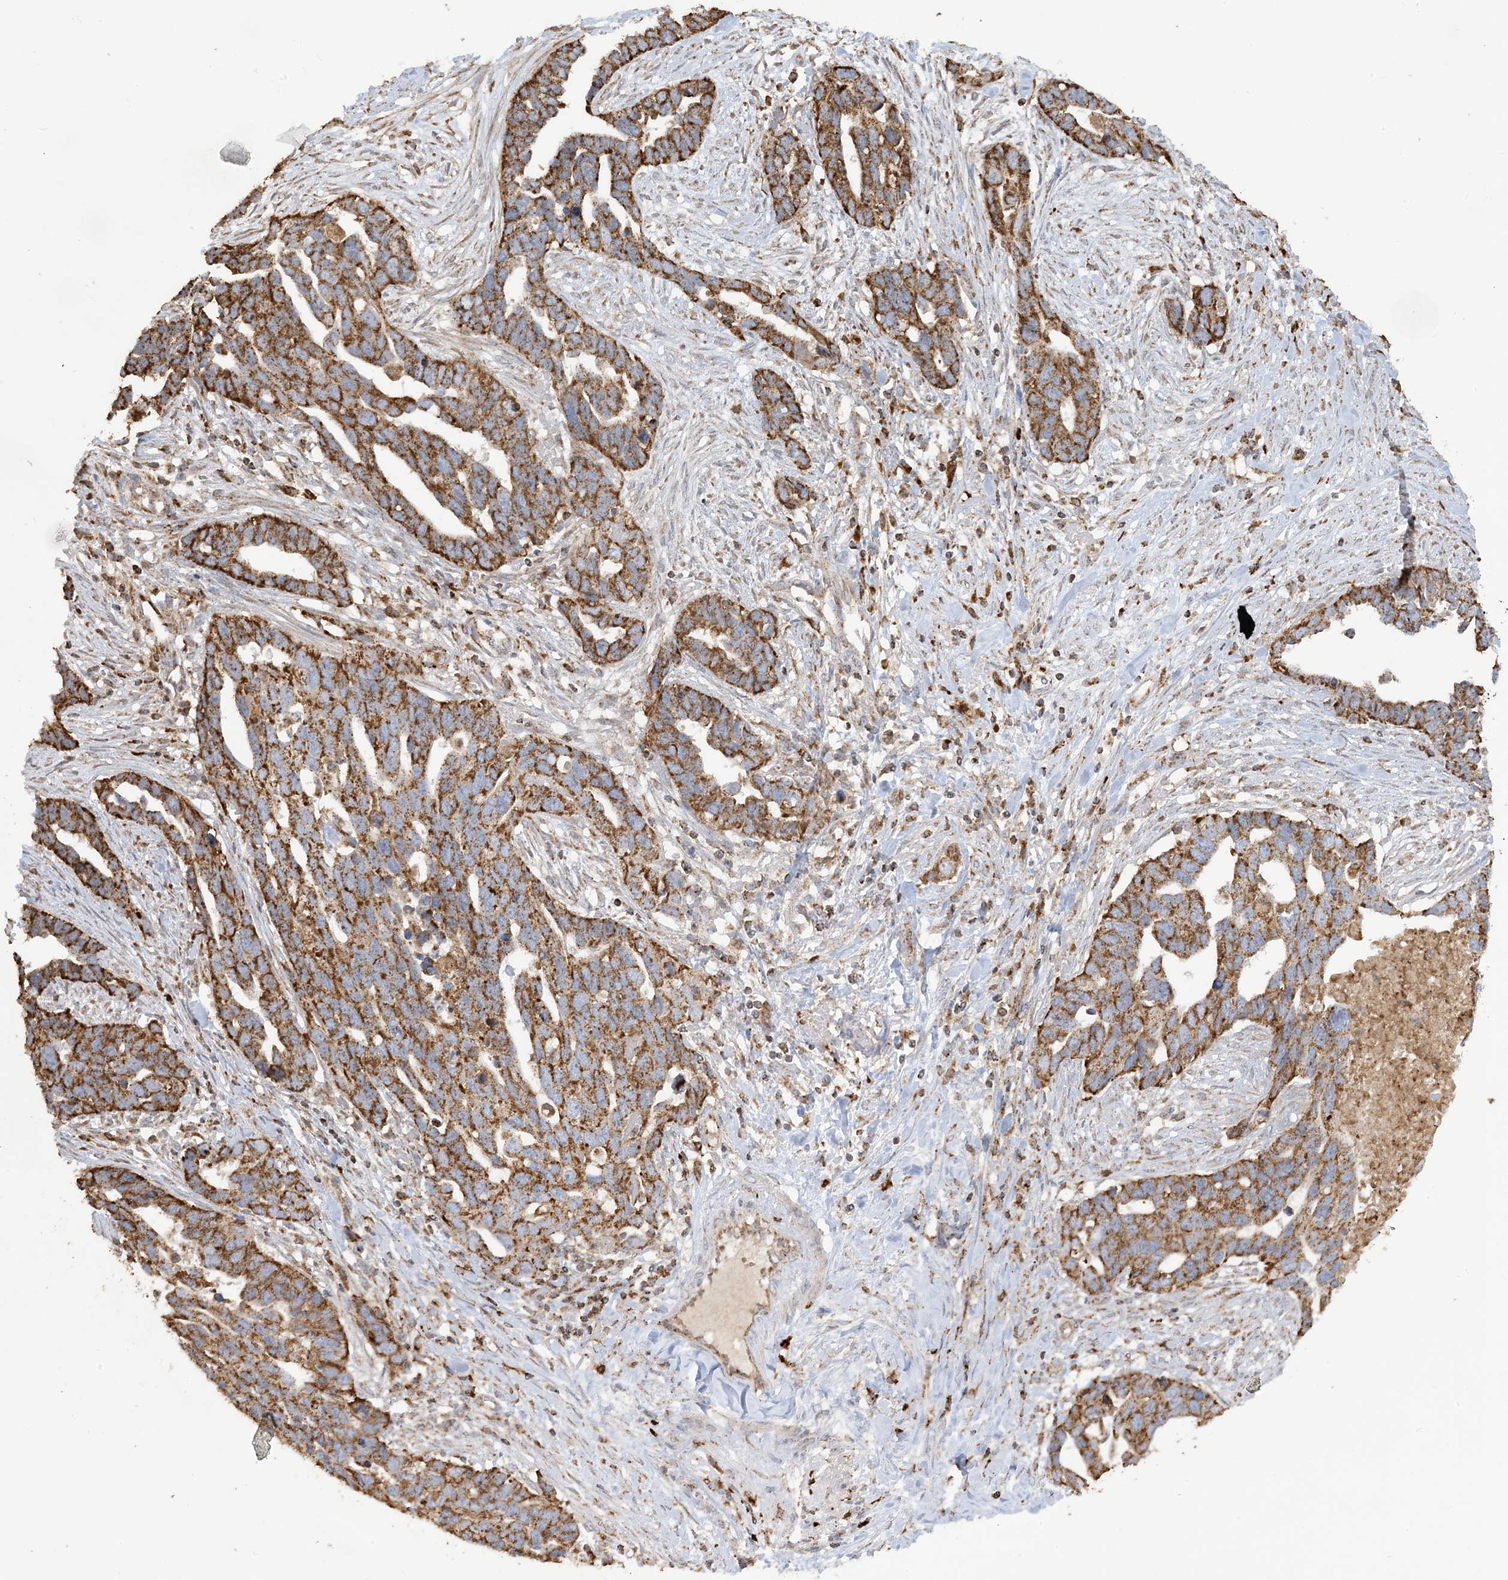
{"staining": {"intensity": "moderate", "quantity": ">75%", "location": "cytoplasmic/membranous"}, "tissue": "ovarian cancer", "cell_type": "Tumor cells", "image_type": "cancer", "snomed": [{"axis": "morphology", "description": "Cystadenocarcinoma, serous, NOS"}, {"axis": "topography", "description": "Ovary"}], "caption": "The immunohistochemical stain shows moderate cytoplasmic/membranous positivity in tumor cells of serous cystadenocarcinoma (ovarian) tissue. The staining was performed using DAB (3,3'-diaminobenzidine), with brown indicating positive protein expression. Nuclei are stained blue with hematoxylin.", "gene": "AGA", "patient": {"sex": "female", "age": 54}}